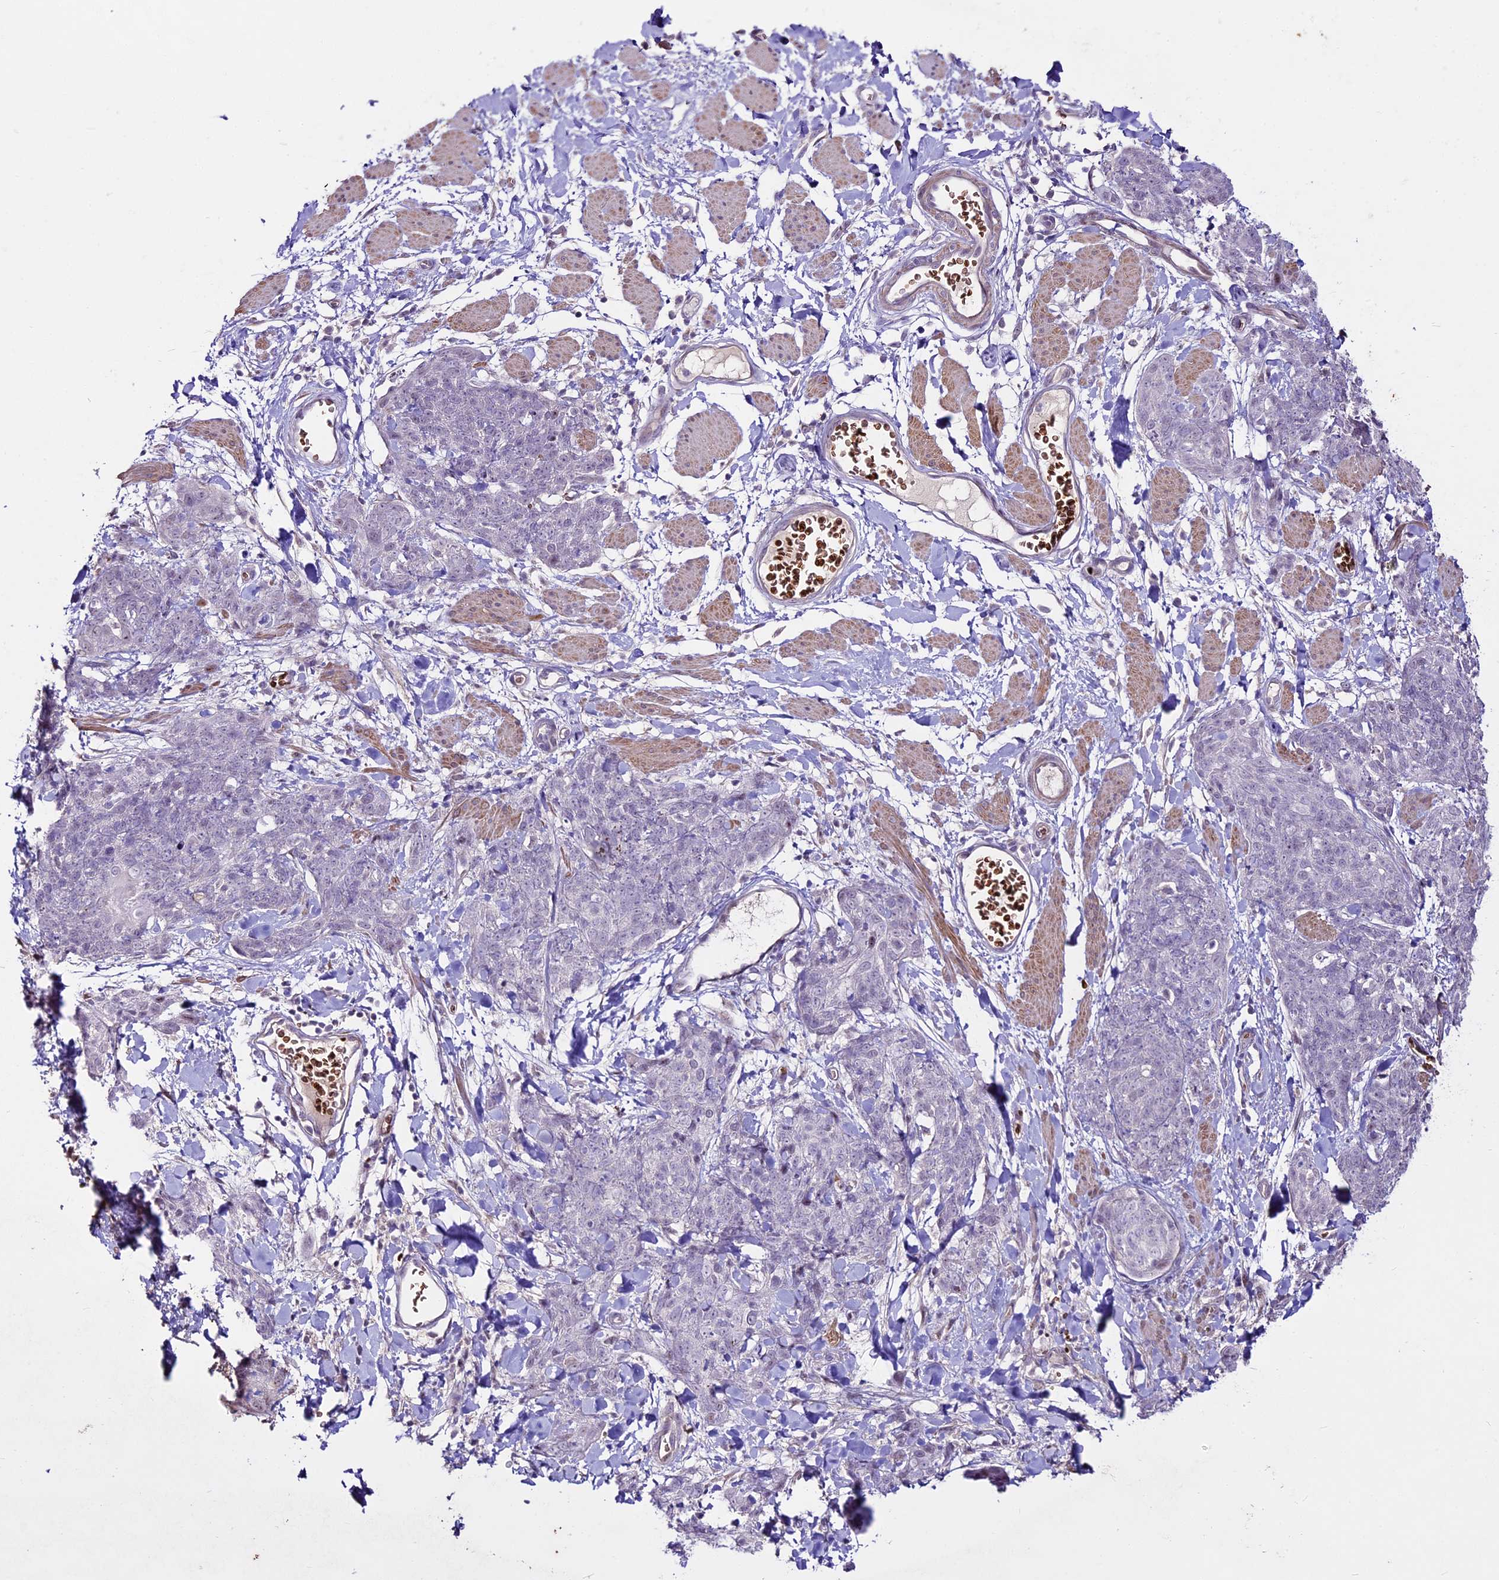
{"staining": {"intensity": "negative", "quantity": "none", "location": "none"}, "tissue": "skin cancer", "cell_type": "Tumor cells", "image_type": "cancer", "snomed": [{"axis": "morphology", "description": "Squamous cell carcinoma, NOS"}, {"axis": "topography", "description": "Skin"}, {"axis": "topography", "description": "Vulva"}], "caption": "Immunohistochemistry of human skin cancer (squamous cell carcinoma) shows no staining in tumor cells. (Immunohistochemistry, brightfield microscopy, high magnification).", "gene": "SUSD3", "patient": {"sex": "female", "age": 85}}